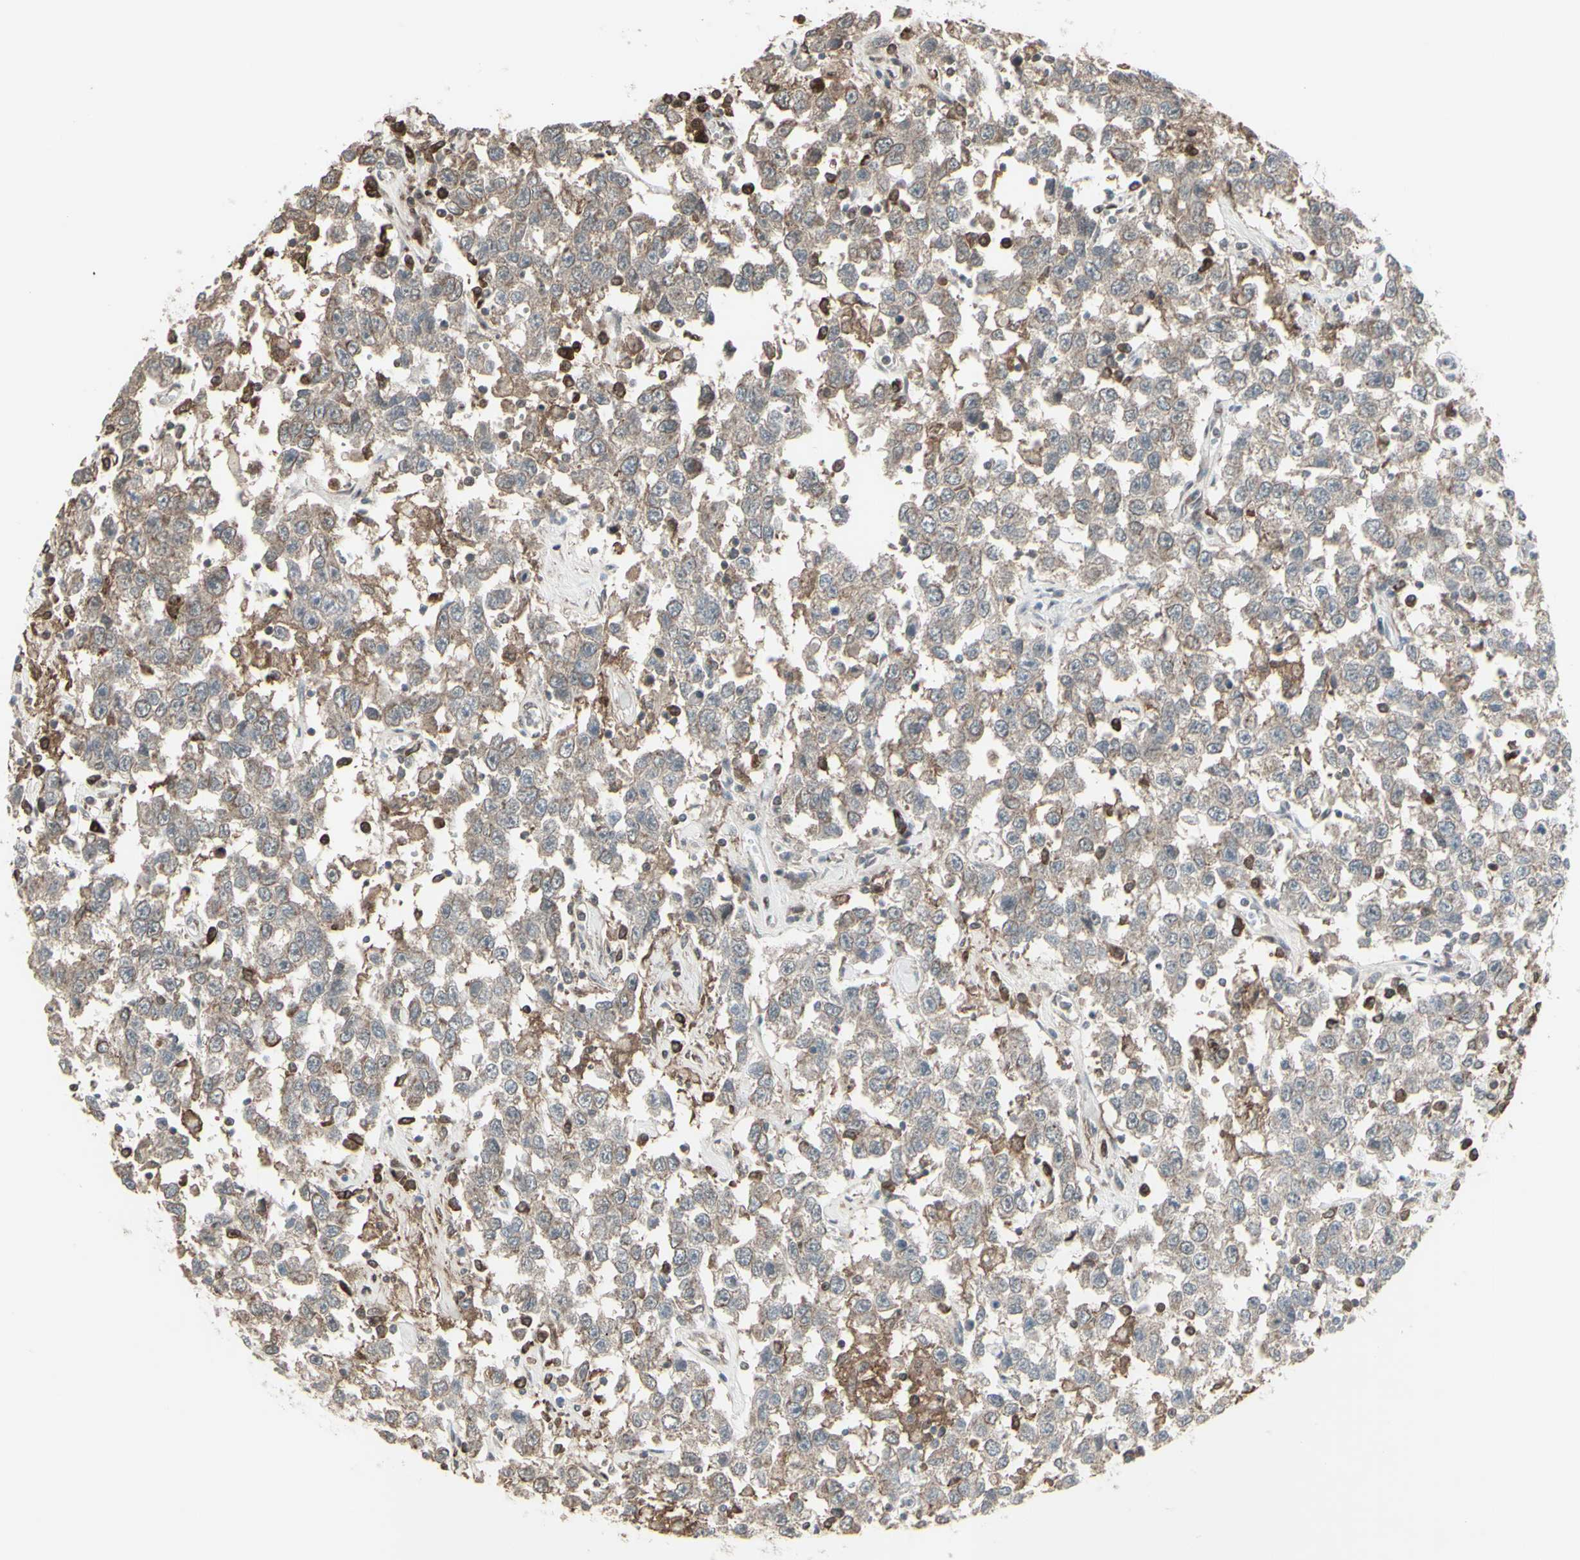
{"staining": {"intensity": "weak", "quantity": ">75%", "location": "cytoplasmic/membranous"}, "tissue": "testis cancer", "cell_type": "Tumor cells", "image_type": "cancer", "snomed": [{"axis": "morphology", "description": "Seminoma, NOS"}, {"axis": "topography", "description": "Testis"}], "caption": "DAB immunohistochemical staining of testis seminoma displays weak cytoplasmic/membranous protein staining in approximately >75% of tumor cells. (DAB IHC, brown staining for protein, blue staining for nuclei).", "gene": "CD33", "patient": {"sex": "male", "age": 41}}